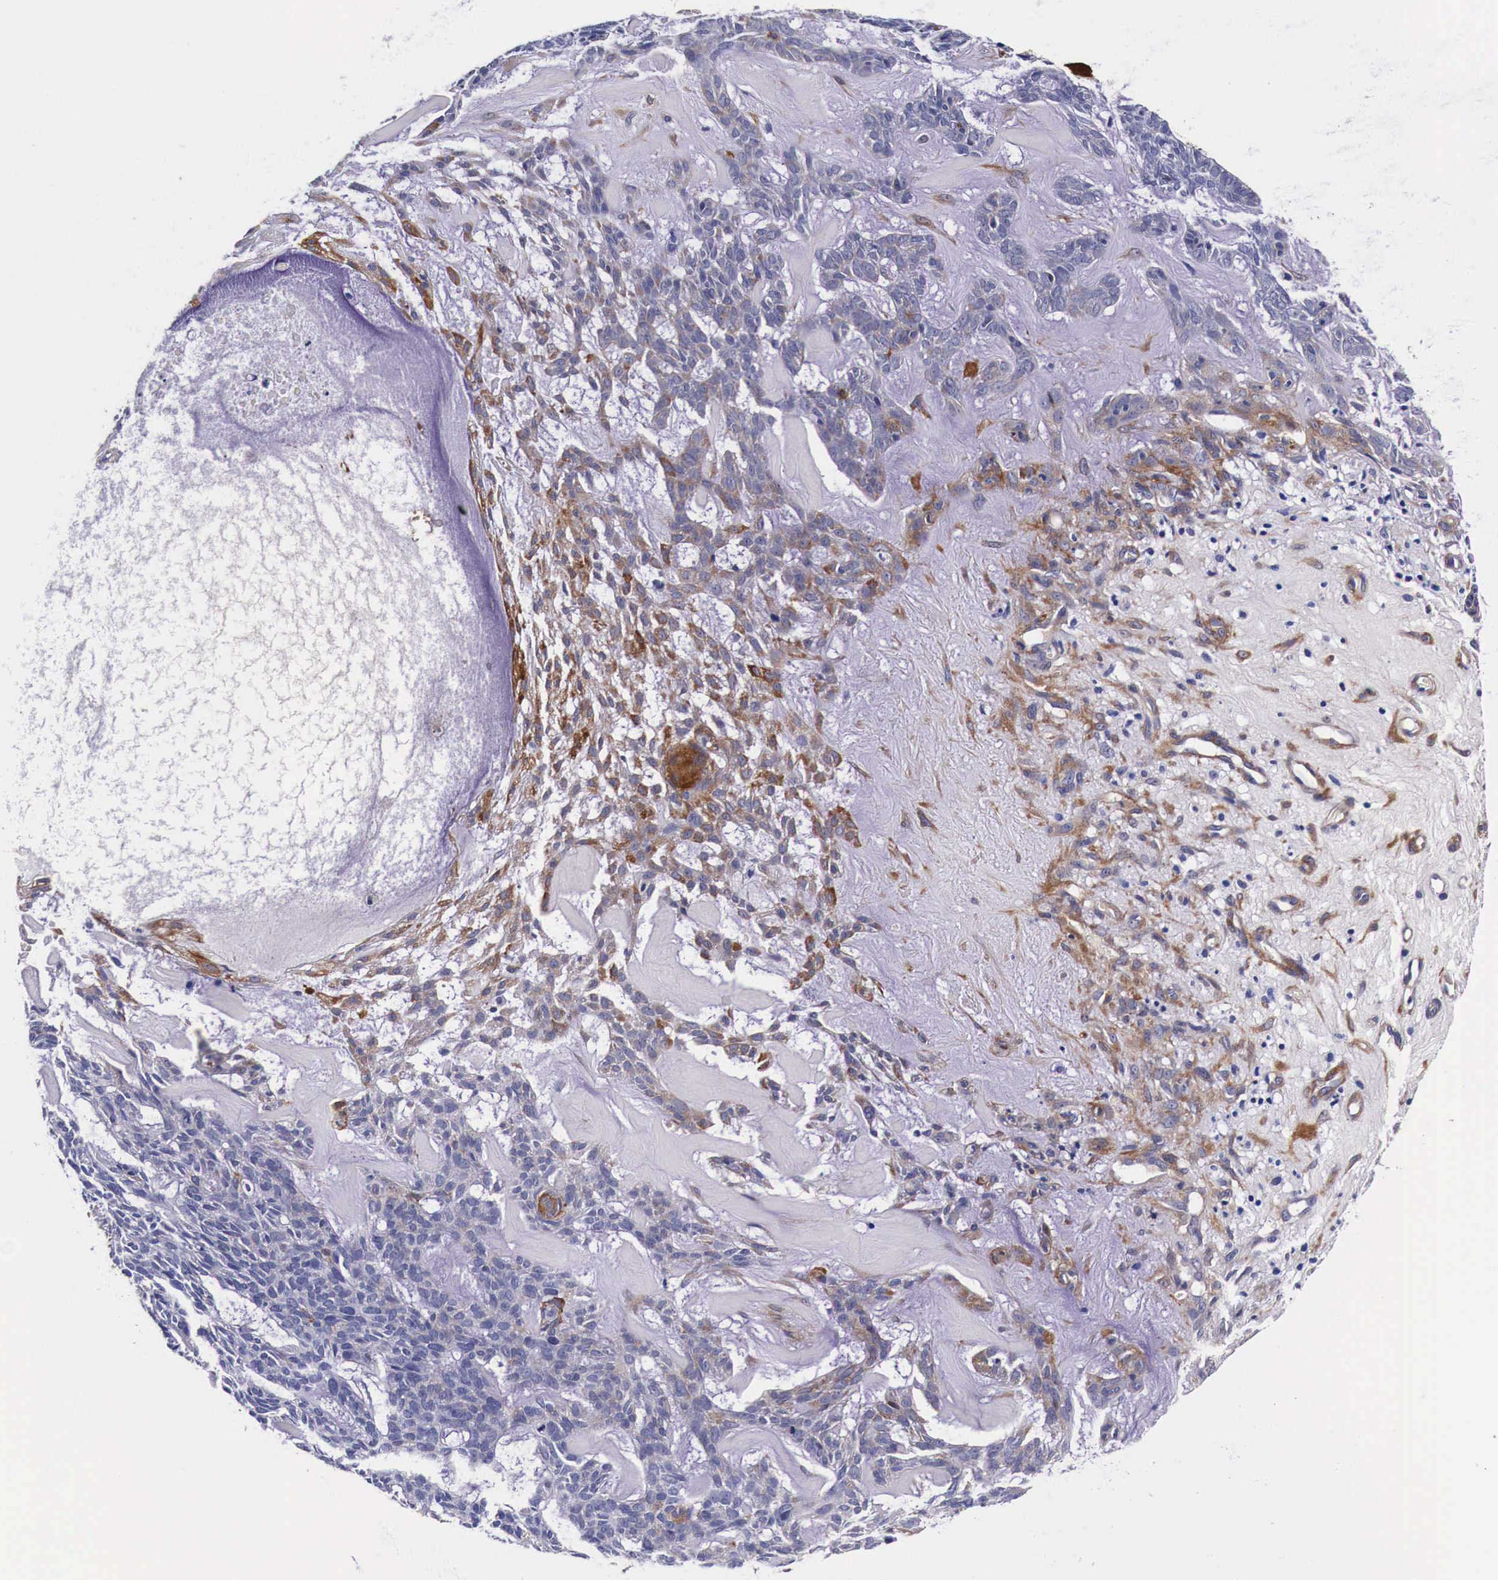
{"staining": {"intensity": "moderate", "quantity": "<25%", "location": "cytoplasmic/membranous"}, "tissue": "skin cancer", "cell_type": "Tumor cells", "image_type": "cancer", "snomed": [{"axis": "morphology", "description": "Basal cell carcinoma"}, {"axis": "topography", "description": "Skin"}], "caption": "About <25% of tumor cells in human skin cancer (basal cell carcinoma) demonstrate moderate cytoplasmic/membranous protein positivity as visualized by brown immunohistochemical staining.", "gene": "HSPB1", "patient": {"sex": "male", "age": 75}}